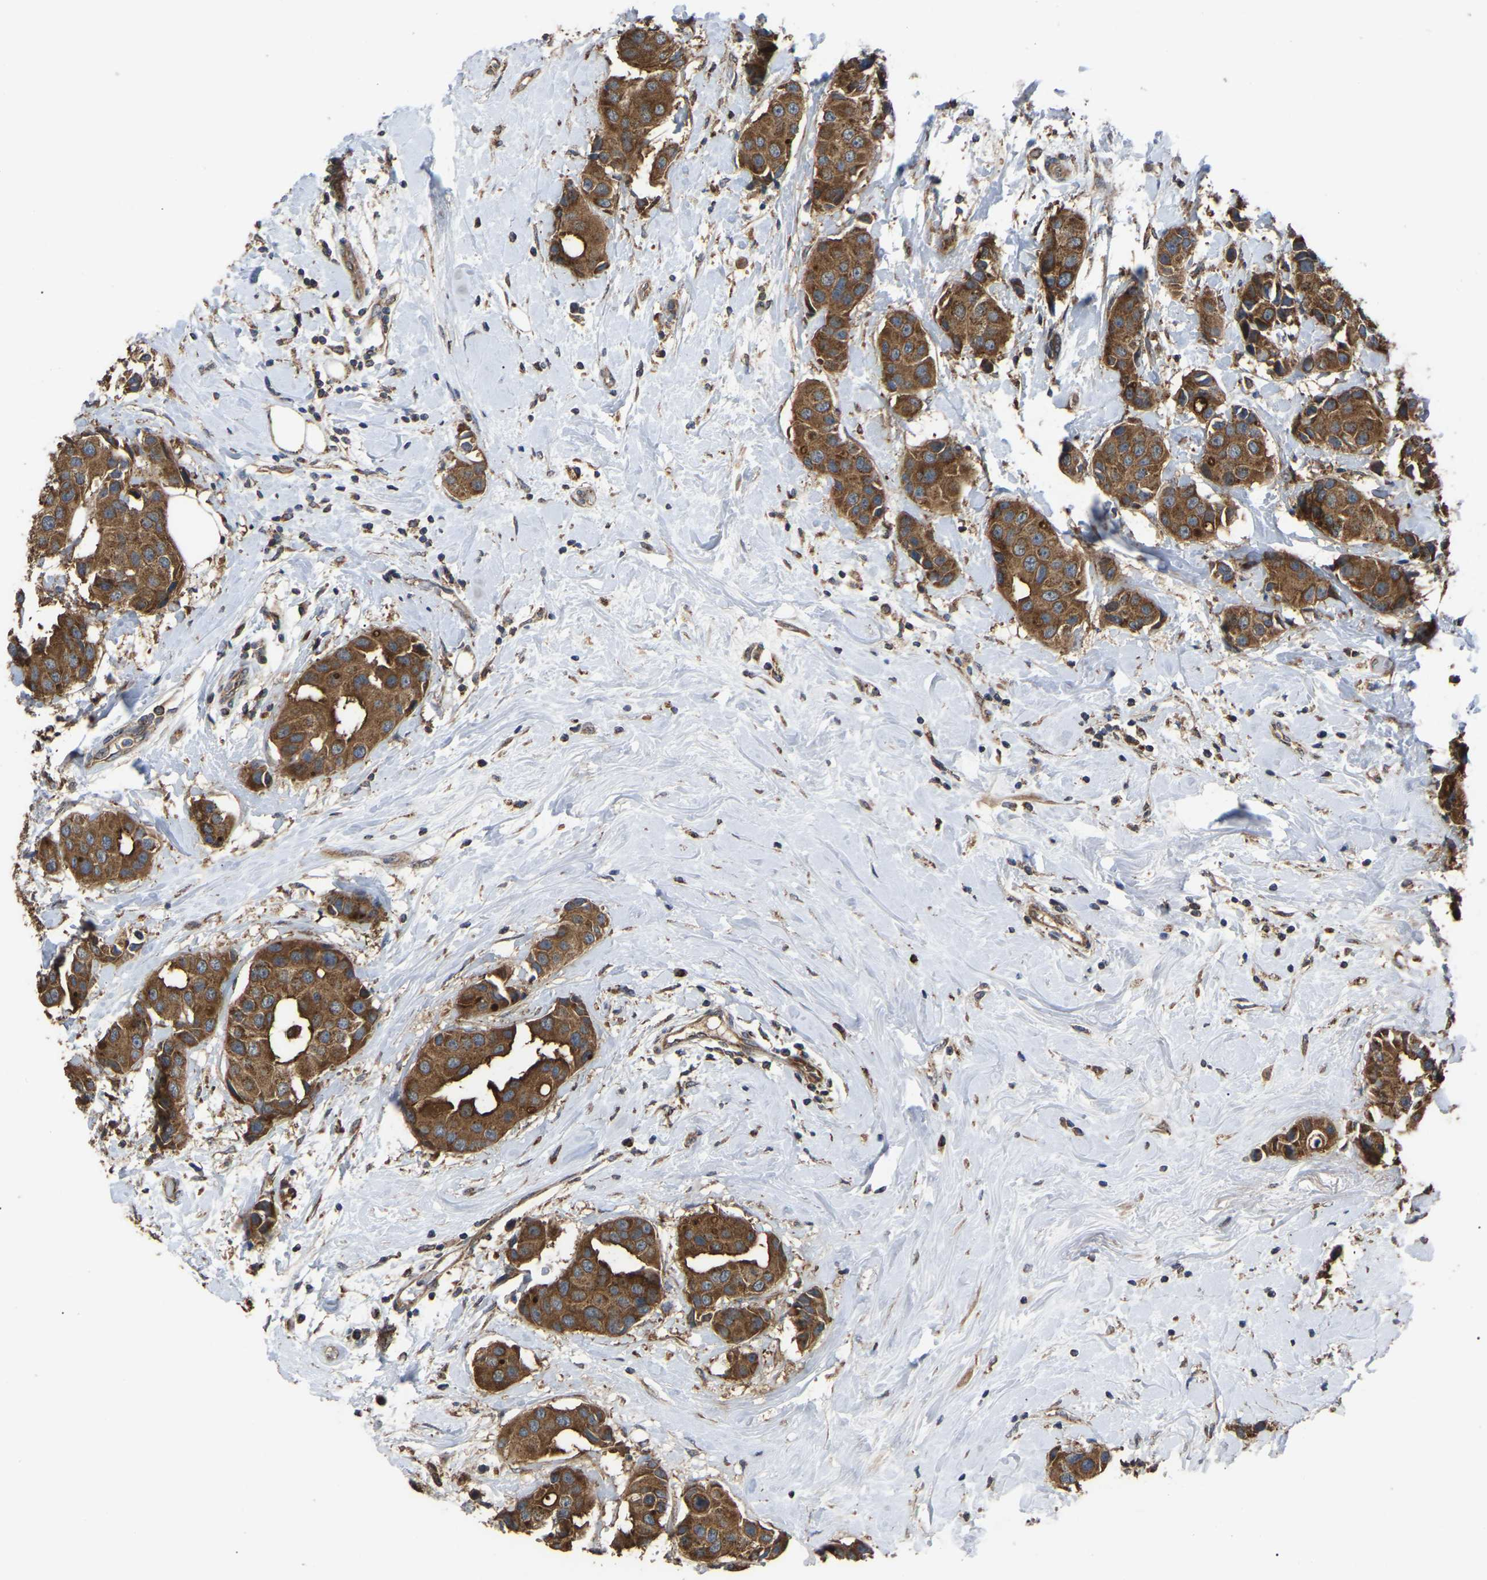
{"staining": {"intensity": "moderate", "quantity": ">75%", "location": "cytoplasmic/membranous"}, "tissue": "breast cancer", "cell_type": "Tumor cells", "image_type": "cancer", "snomed": [{"axis": "morphology", "description": "Normal tissue, NOS"}, {"axis": "morphology", "description": "Duct carcinoma"}, {"axis": "topography", "description": "Breast"}], "caption": "Protein staining by immunohistochemistry displays moderate cytoplasmic/membranous positivity in approximately >75% of tumor cells in breast cancer (infiltrating ductal carcinoma). (Stains: DAB in brown, nuclei in blue, Microscopy: brightfield microscopy at high magnification).", "gene": "GCC1", "patient": {"sex": "female", "age": 39}}